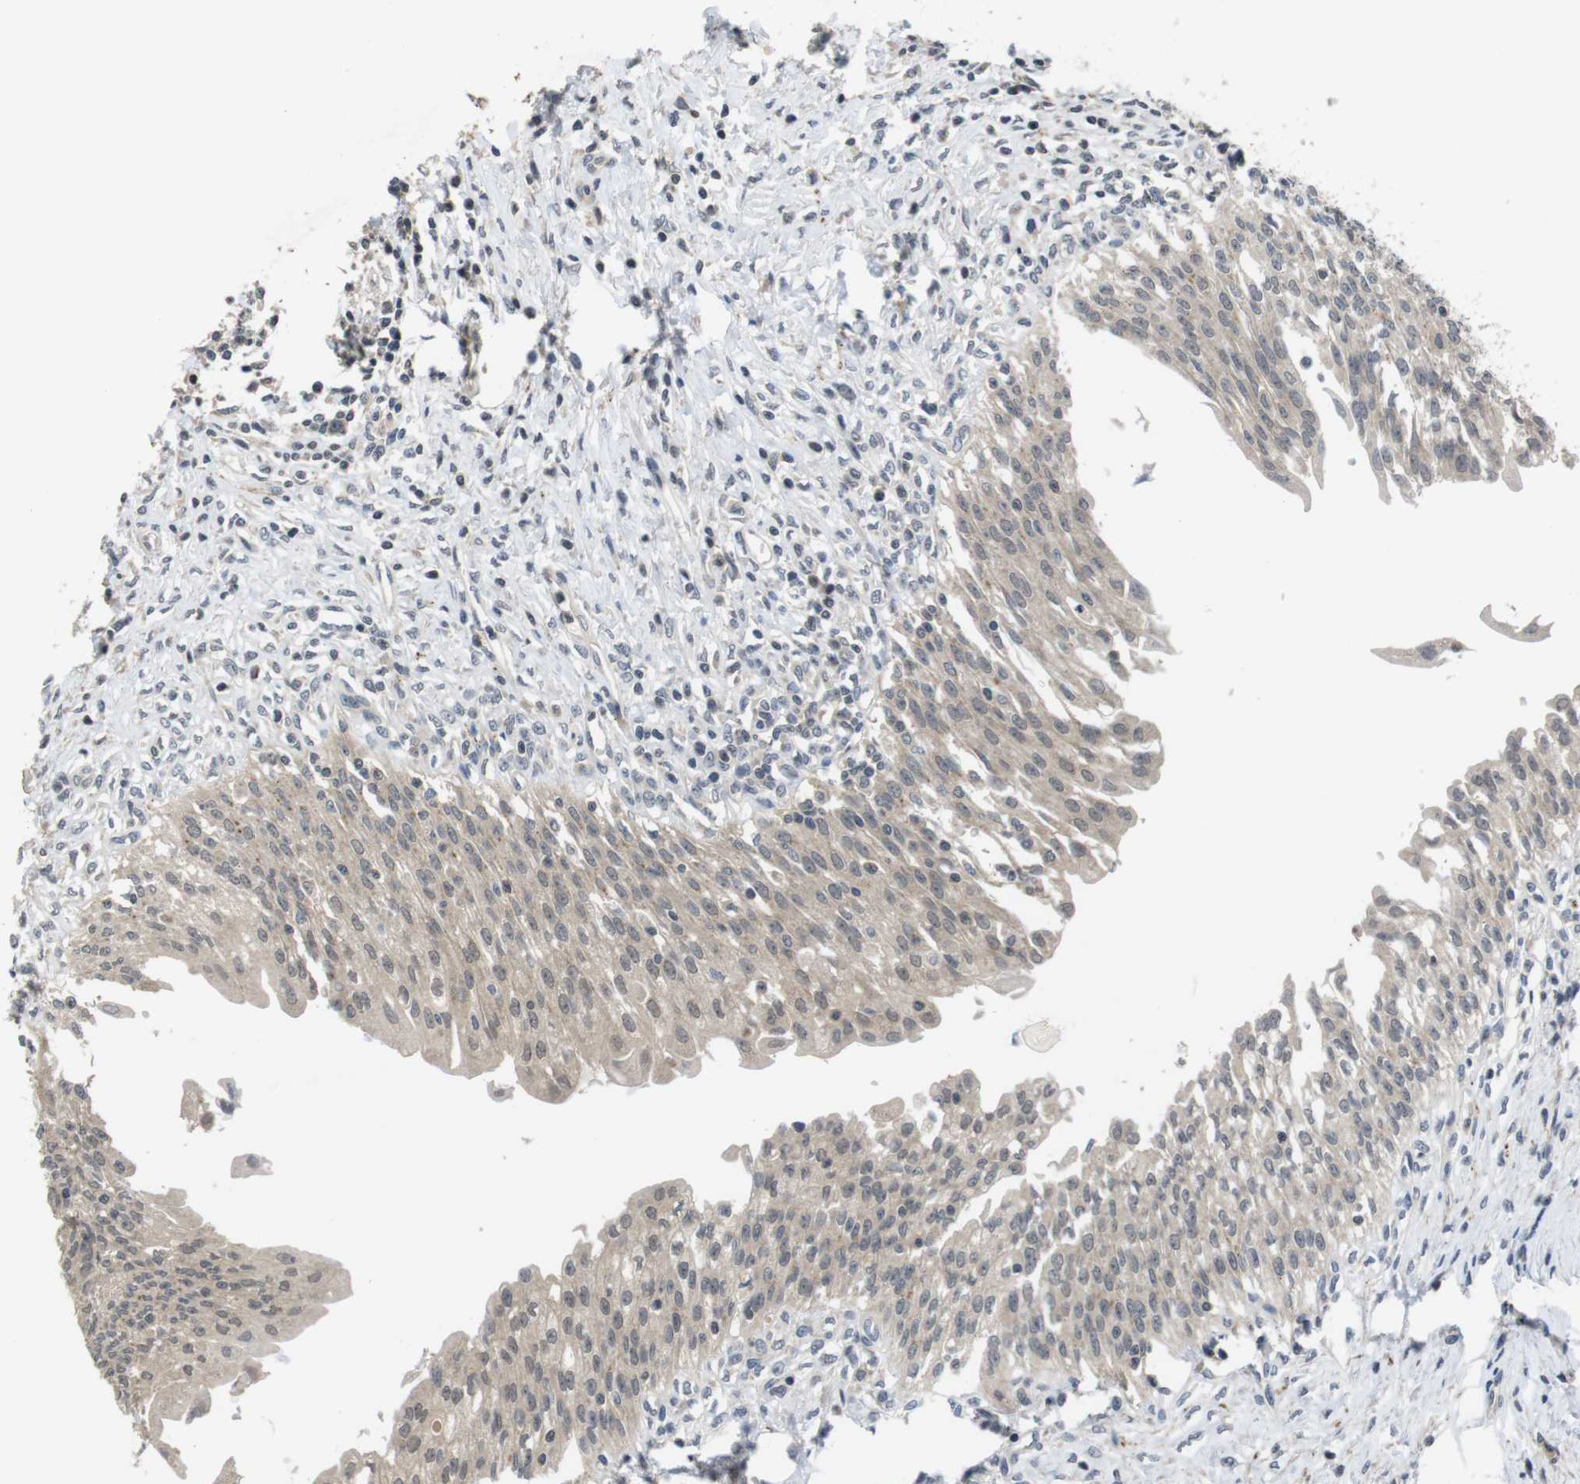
{"staining": {"intensity": "moderate", "quantity": ">75%", "location": "cytoplasmic/membranous"}, "tissue": "urinary bladder", "cell_type": "Urothelial cells", "image_type": "normal", "snomed": [{"axis": "morphology", "description": "Normal tissue, NOS"}, {"axis": "morphology", "description": "Inflammation, NOS"}, {"axis": "topography", "description": "Urinary bladder"}], "caption": "An IHC image of normal tissue is shown. Protein staining in brown shows moderate cytoplasmic/membranous positivity in urinary bladder within urothelial cells.", "gene": "FADD", "patient": {"sex": "female", "age": 80}}